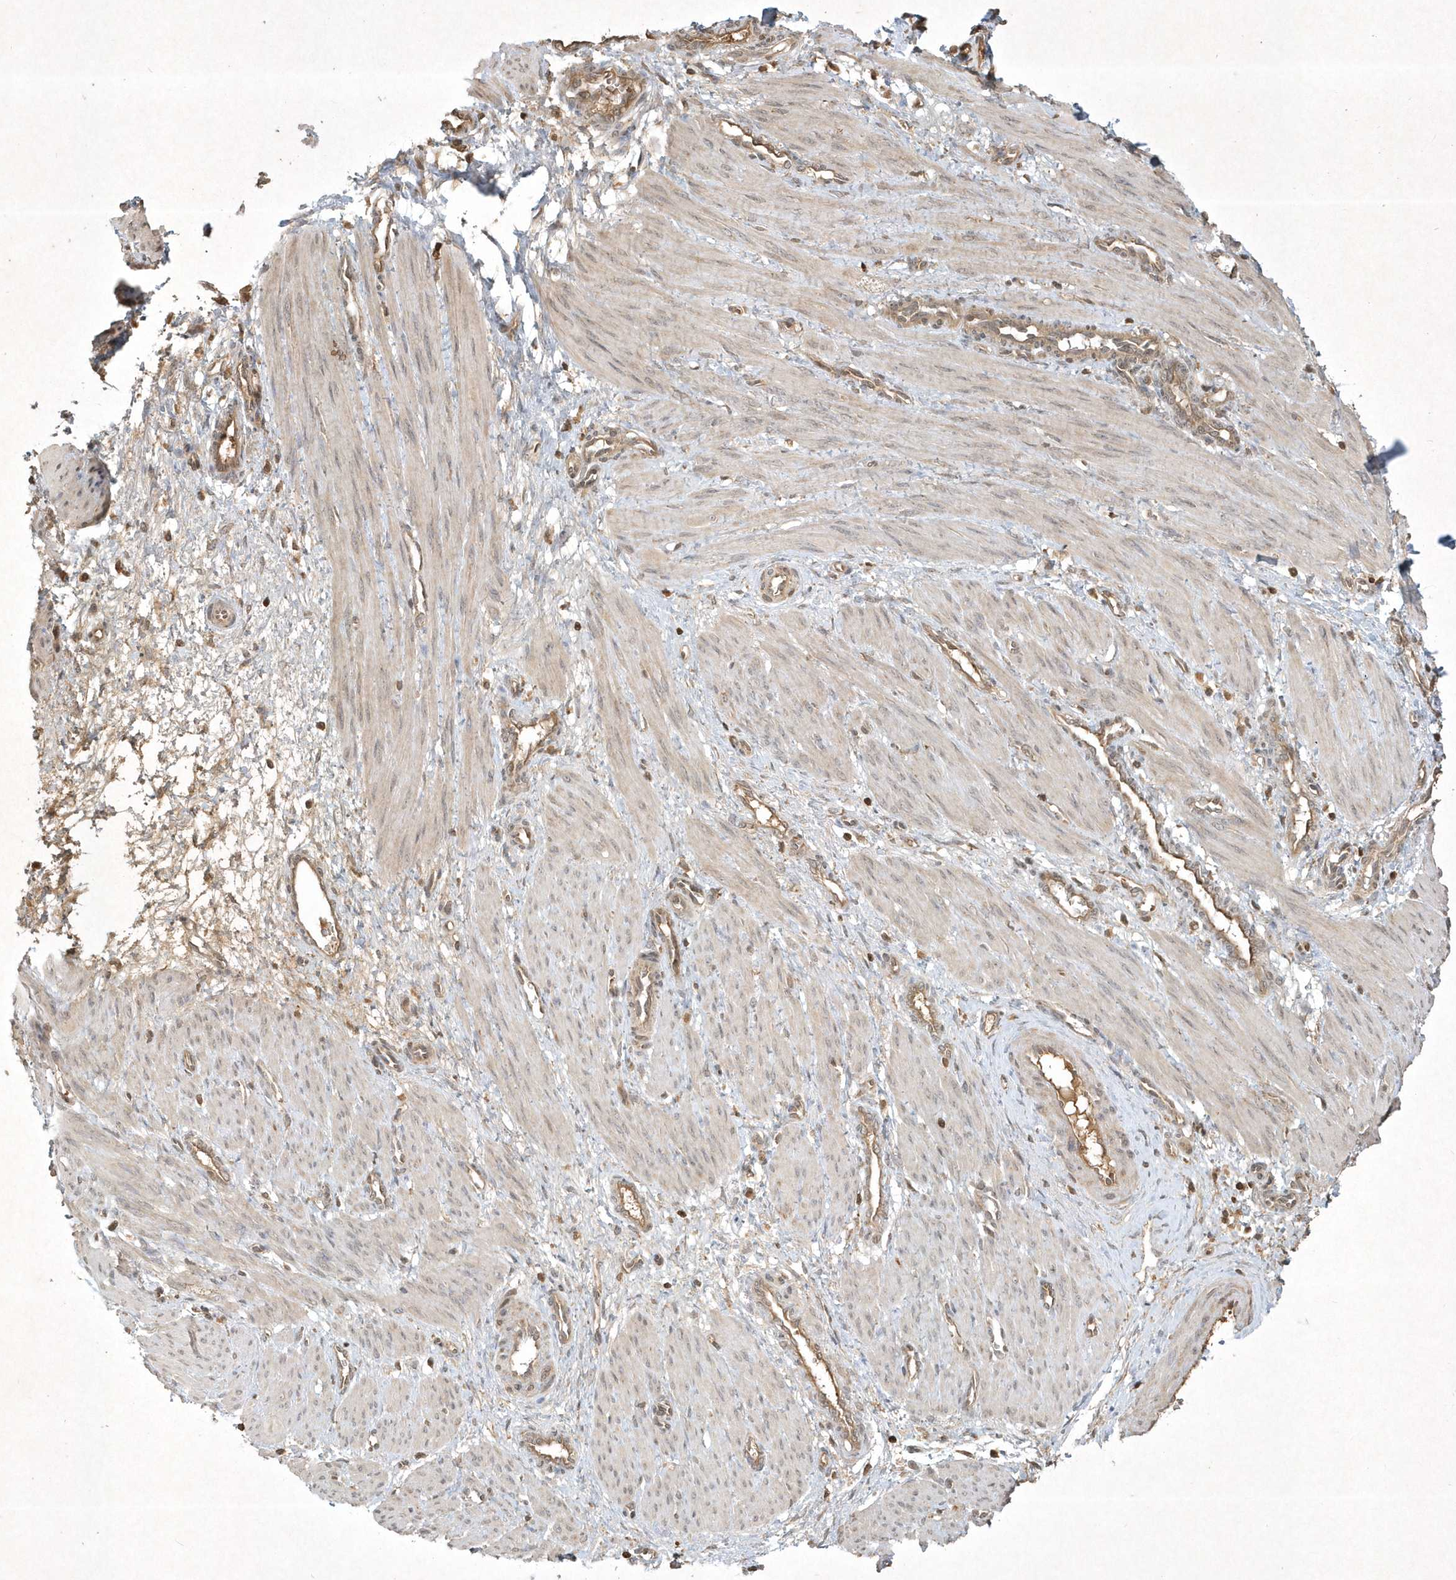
{"staining": {"intensity": "weak", "quantity": "<25%", "location": "cytoplasmic/membranous"}, "tissue": "smooth muscle", "cell_type": "Smooth muscle cells", "image_type": "normal", "snomed": [{"axis": "morphology", "description": "Normal tissue, NOS"}, {"axis": "topography", "description": "Endometrium"}], "caption": "This is an immunohistochemistry (IHC) histopathology image of benign smooth muscle. There is no expression in smooth muscle cells.", "gene": "PLTP", "patient": {"sex": "female", "age": 33}}